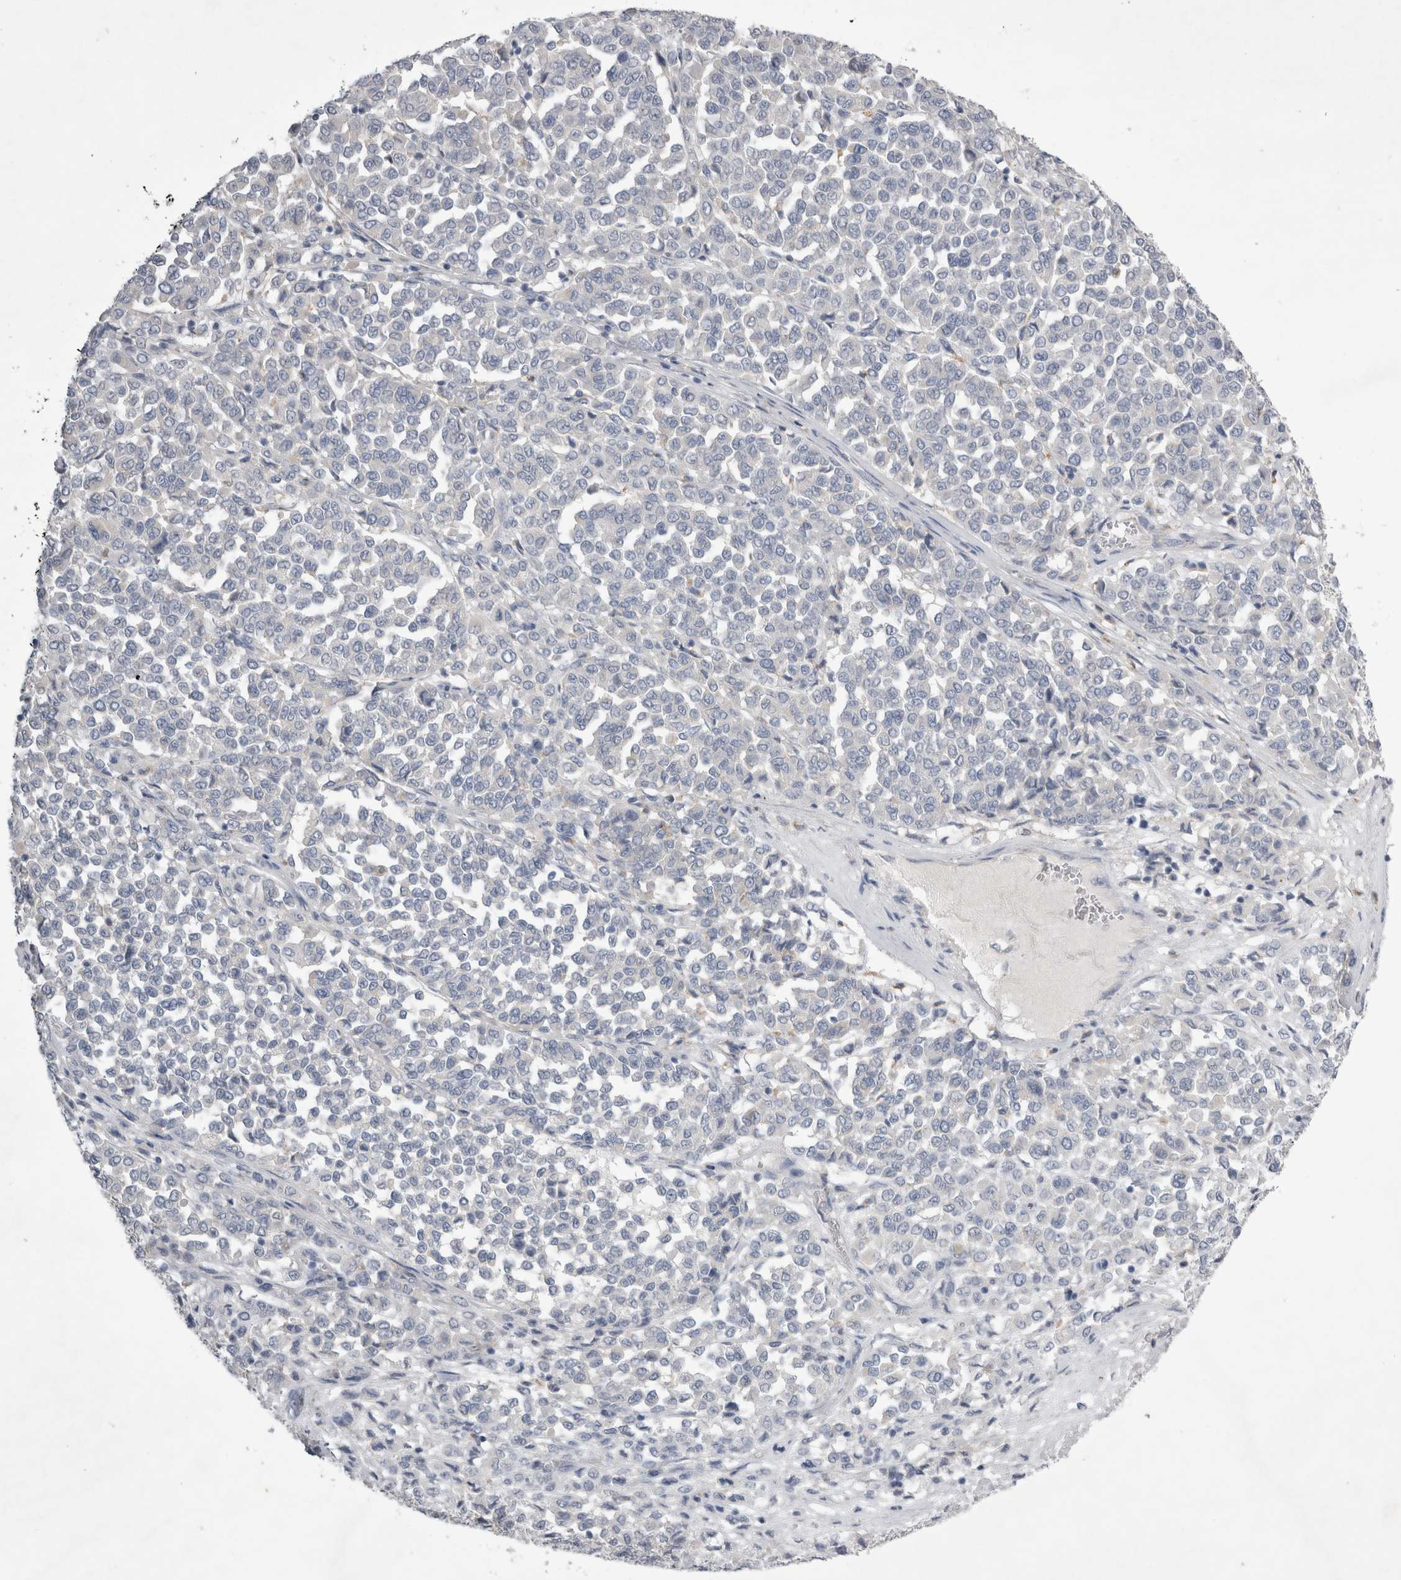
{"staining": {"intensity": "negative", "quantity": "none", "location": "none"}, "tissue": "melanoma", "cell_type": "Tumor cells", "image_type": "cancer", "snomed": [{"axis": "morphology", "description": "Malignant melanoma, Metastatic site"}, {"axis": "topography", "description": "Pancreas"}], "caption": "This is an immunohistochemistry (IHC) histopathology image of human malignant melanoma (metastatic site). There is no expression in tumor cells.", "gene": "STRADB", "patient": {"sex": "female", "age": 30}}